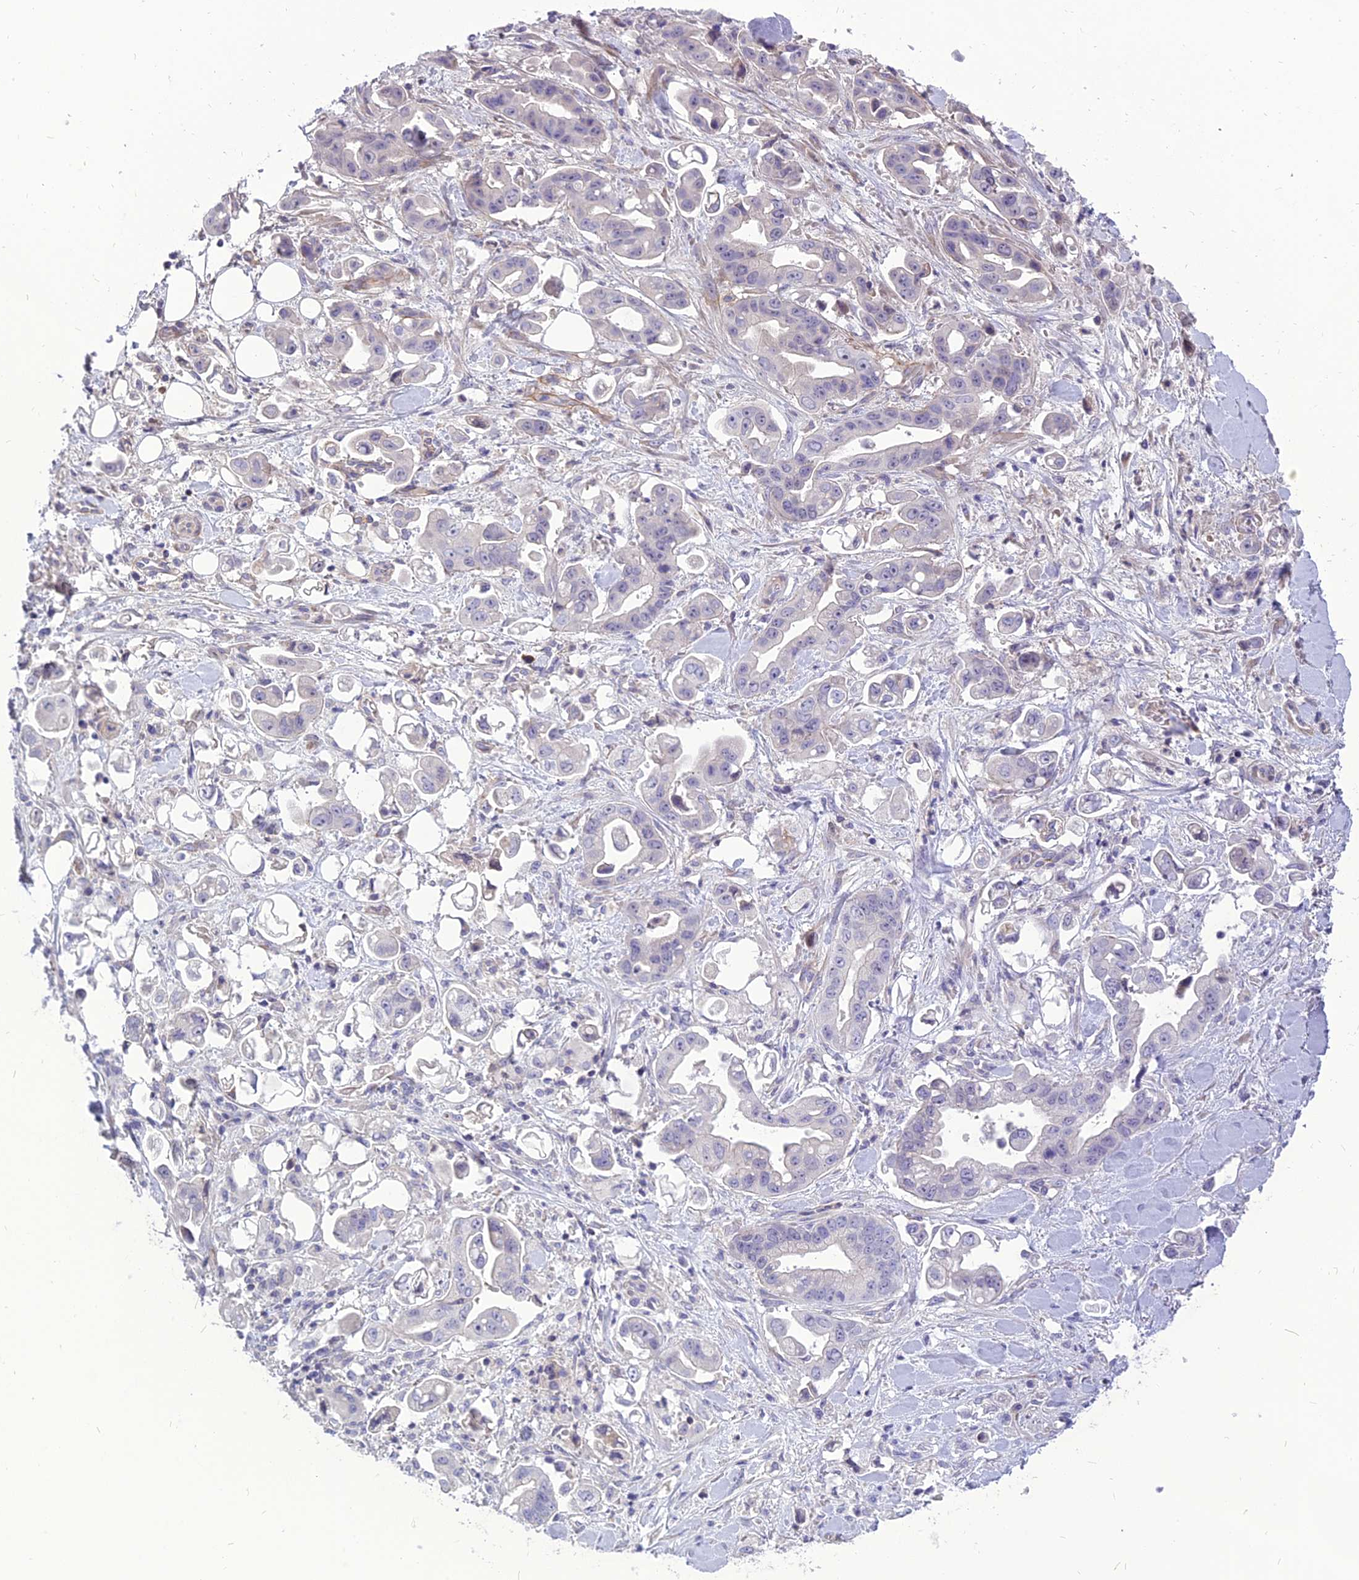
{"staining": {"intensity": "negative", "quantity": "none", "location": "none"}, "tissue": "stomach cancer", "cell_type": "Tumor cells", "image_type": "cancer", "snomed": [{"axis": "morphology", "description": "Adenocarcinoma, NOS"}, {"axis": "topography", "description": "Stomach"}], "caption": "High magnification brightfield microscopy of adenocarcinoma (stomach) stained with DAB (3,3'-diaminobenzidine) (brown) and counterstained with hematoxylin (blue): tumor cells show no significant staining. Nuclei are stained in blue.", "gene": "MBD3L1", "patient": {"sex": "male", "age": 62}}